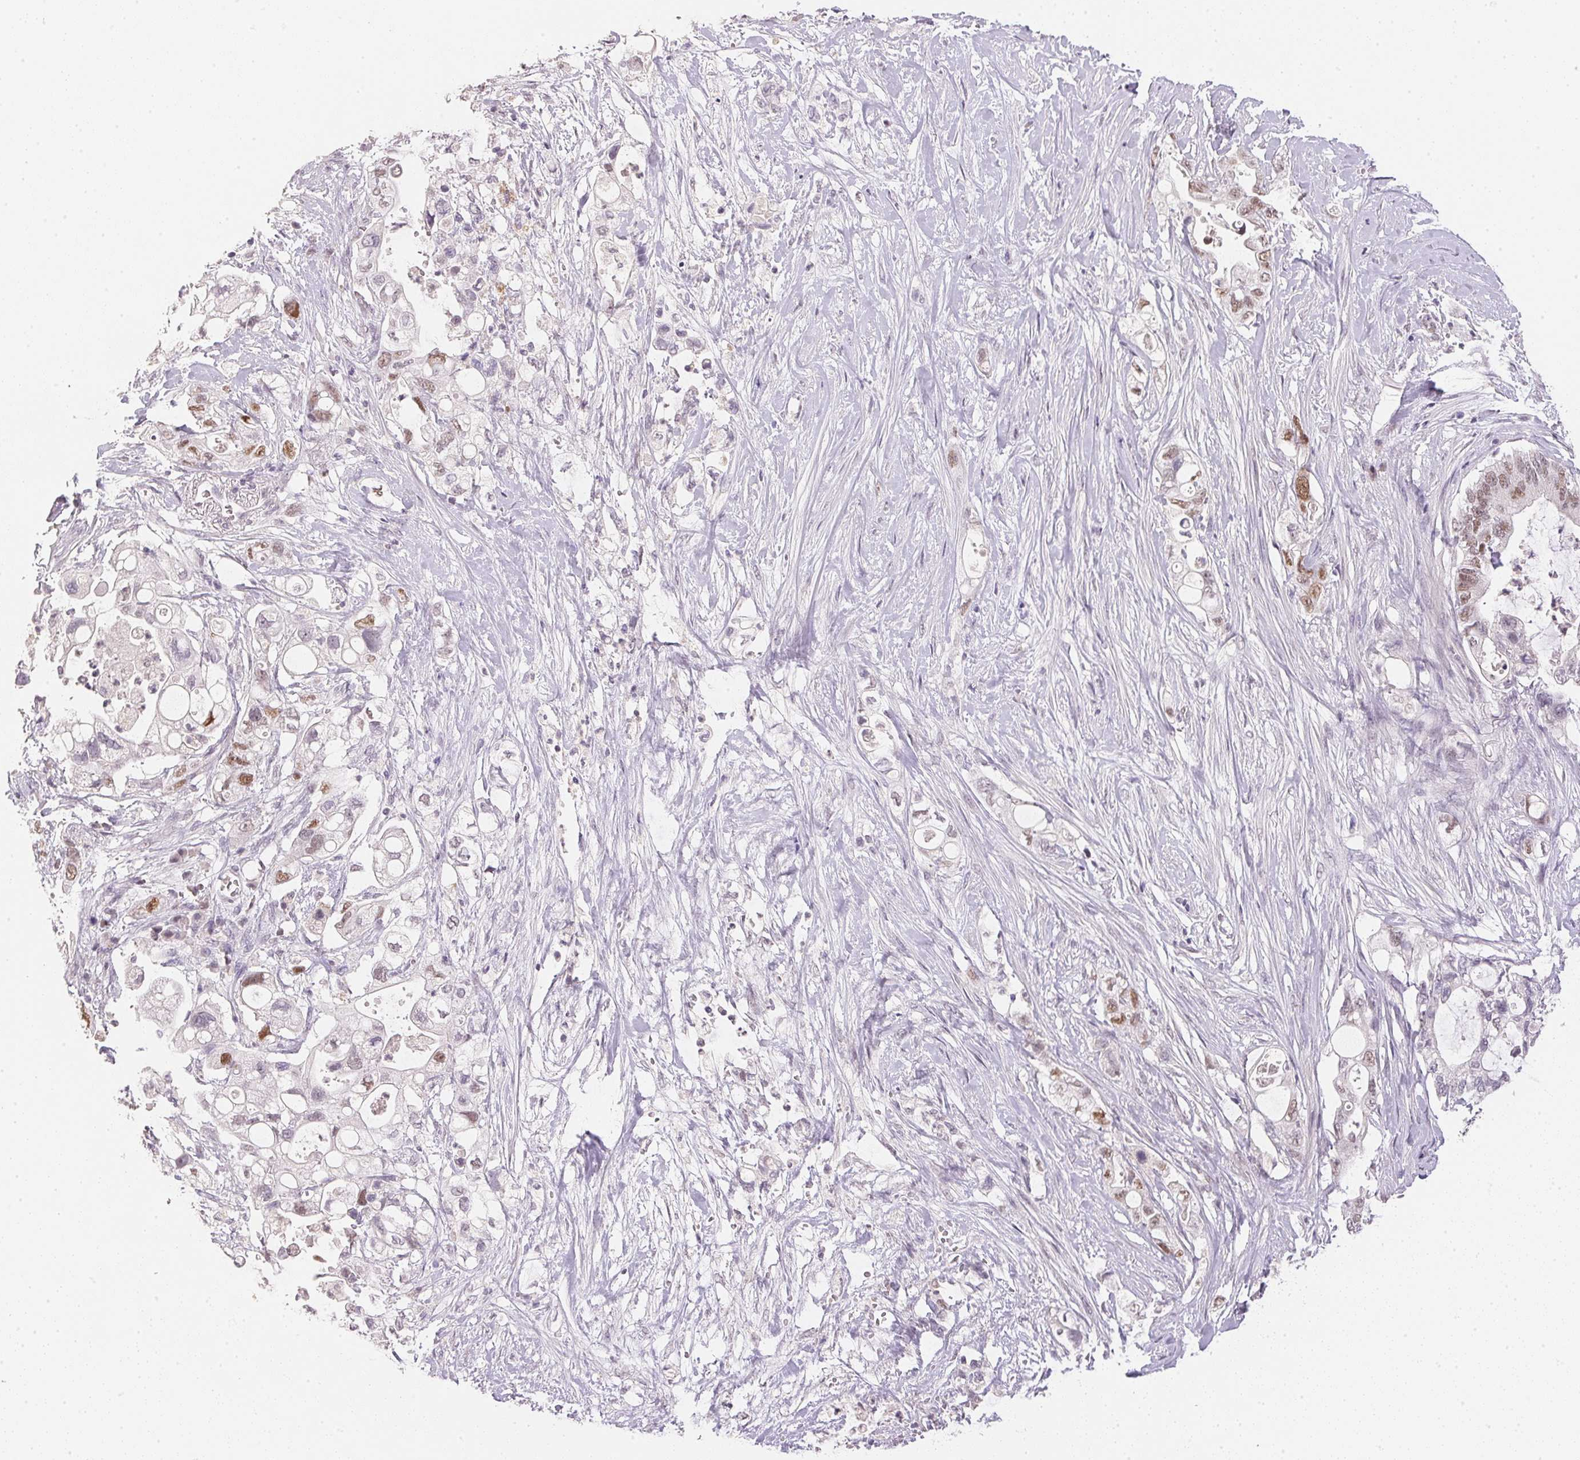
{"staining": {"intensity": "moderate", "quantity": "<25%", "location": "nuclear"}, "tissue": "pancreatic cancer", "cell_type": "Tumor cells", "image_type": "cancer", "snomed": [{"axis": "morphology", "description": "Adenocarcinoma, NOS"}, {"axis": "topography", "description": "Pancreas"}], "caption": "This image reveals immunohistochemistry staining of human pancreatic cancer, with low moderate nuclear positivity in about <25% of tumor cells.", "gene": "POLR3G", "patient": {"sex": "female", "age": 72}}